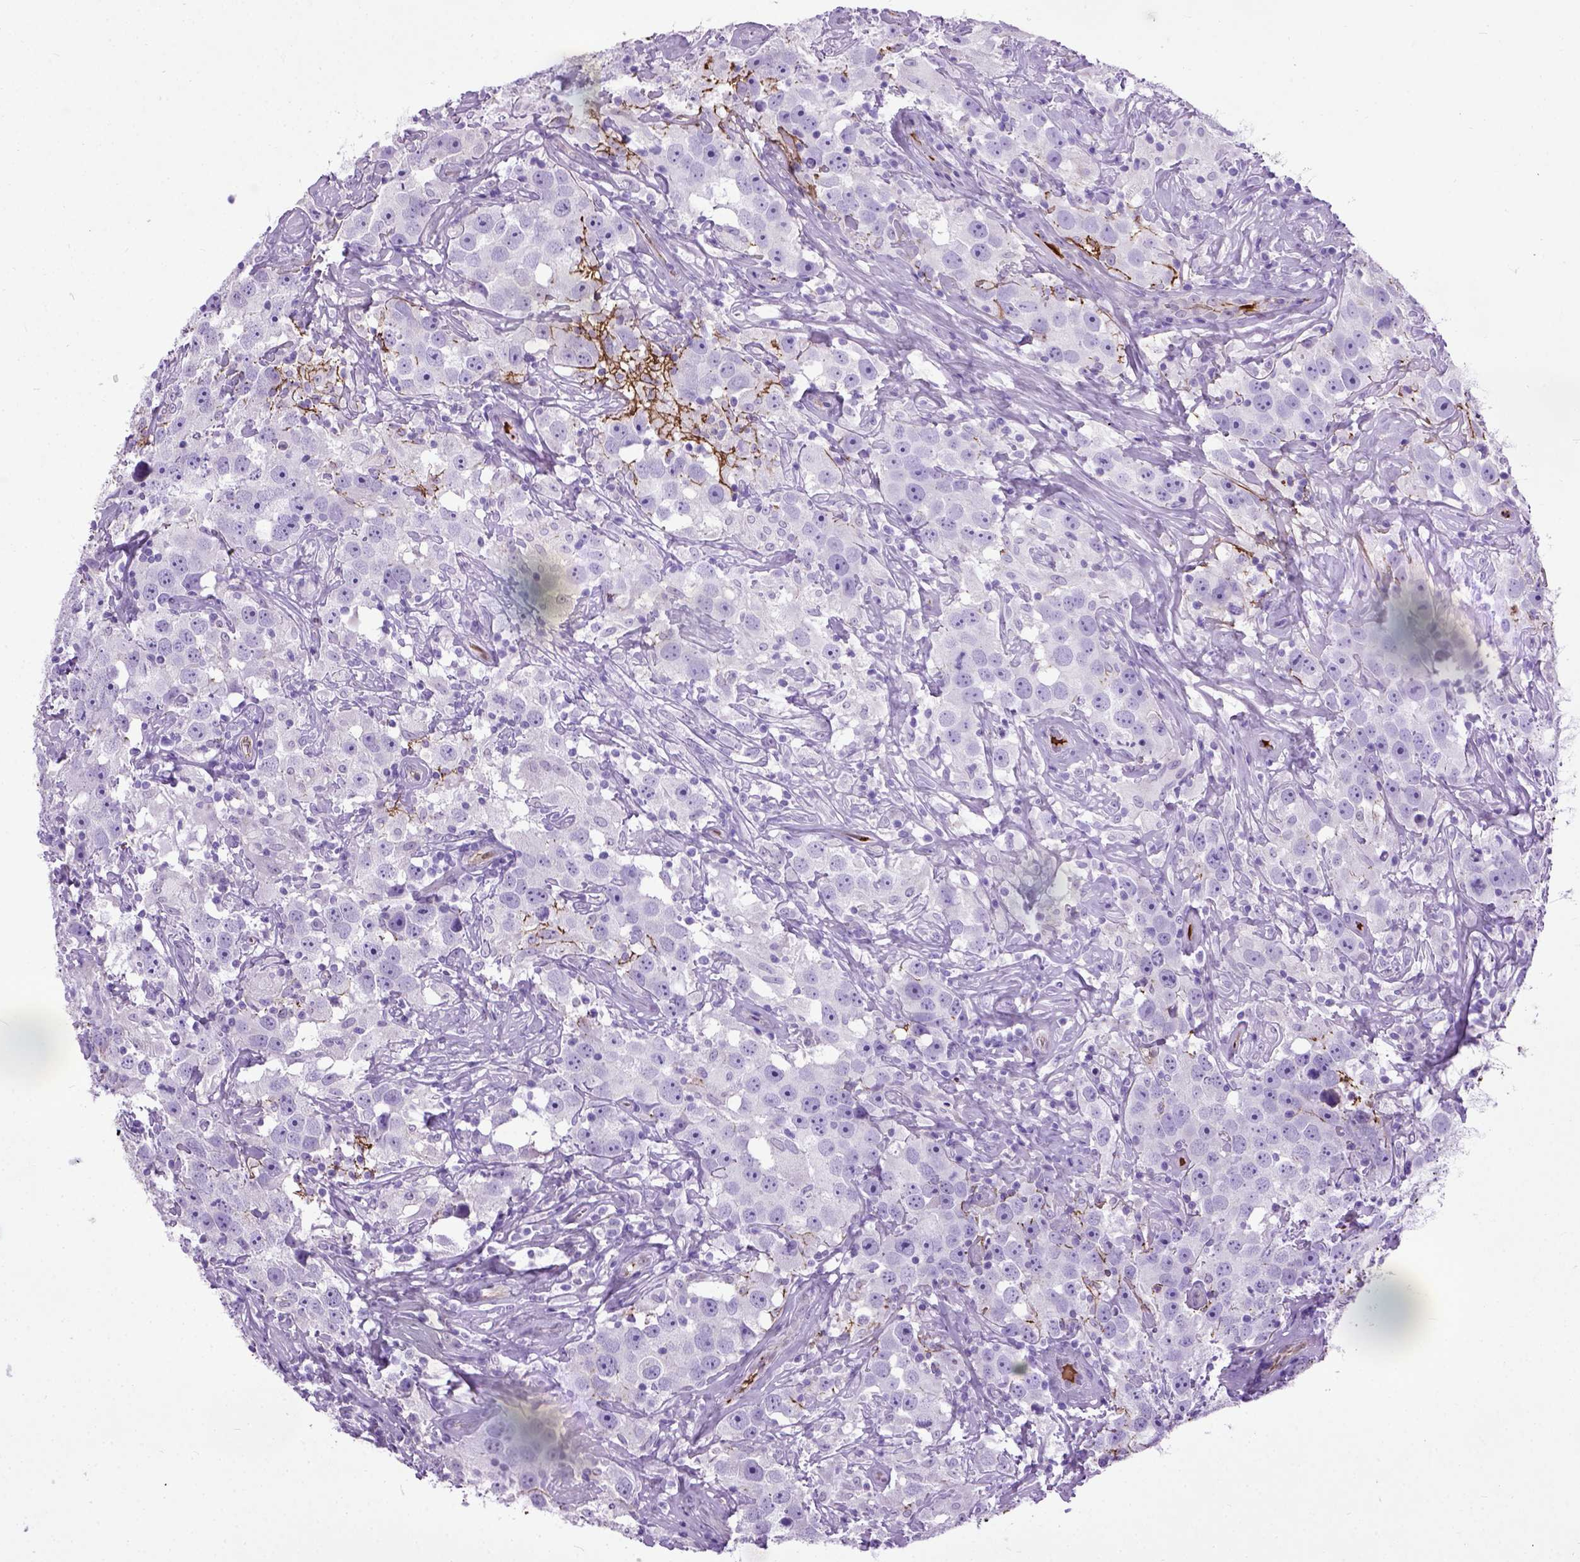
{"staining": {"intensity": "negative", "quantity": "none", "location": "none"}, "tissue": "testis cancer", "cell_type": "Tumor cells", "image_type": "cancer", "snomed": [{"axis": "morphology", "description": "Seminoma, NOS"}, {"axis": "topography", "description": "Testis"}], "caption": "Histopathology image shows no protein expression in tumor cells of seminoma (testis) tissue.", "gene": "ADAMTS8", "patient": {"sex": "male", "age": 49}}